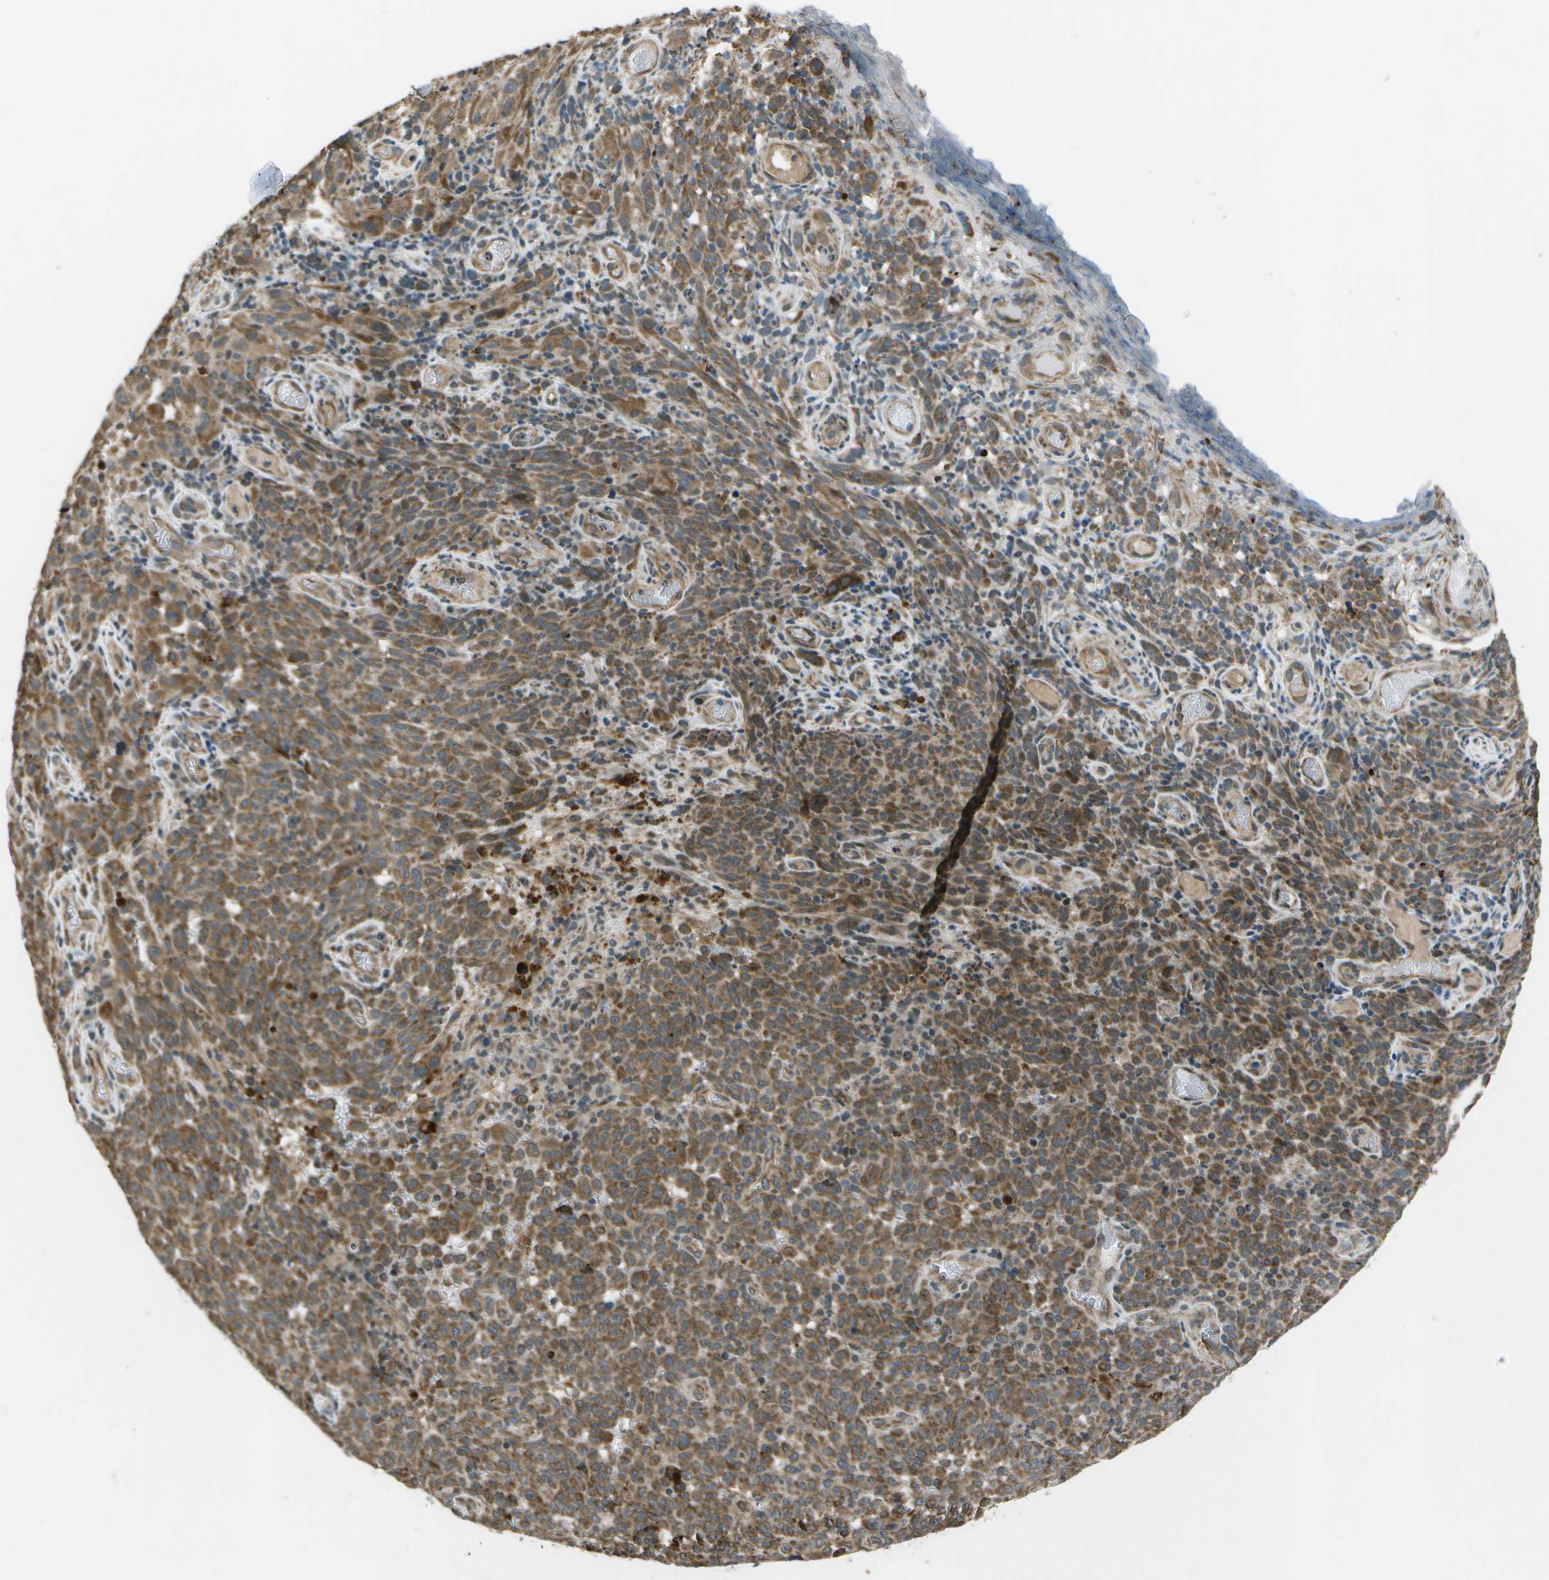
{"staining": {"intensity": "moderate", "quantity": ">75%", "location": "cytoplasmic/membranous"}, "tissue": "melanoma", "cell_type": "Tumor cells", "image_type": "cancer", "snomed": [{"axis": "morphology", "description": "Malignant melanoma, NOS"}, {"axis": "topography", "description": "Skin"}], "caption": "This is a micrograph of immunohistochemistry (IHC) staining of malignant melanoma, which shows moderate expression in the cytoplasmic/membranous of tumor cells.", "gene": "EIF2AK1", "patient": {"sex": "female", "age": 82}}